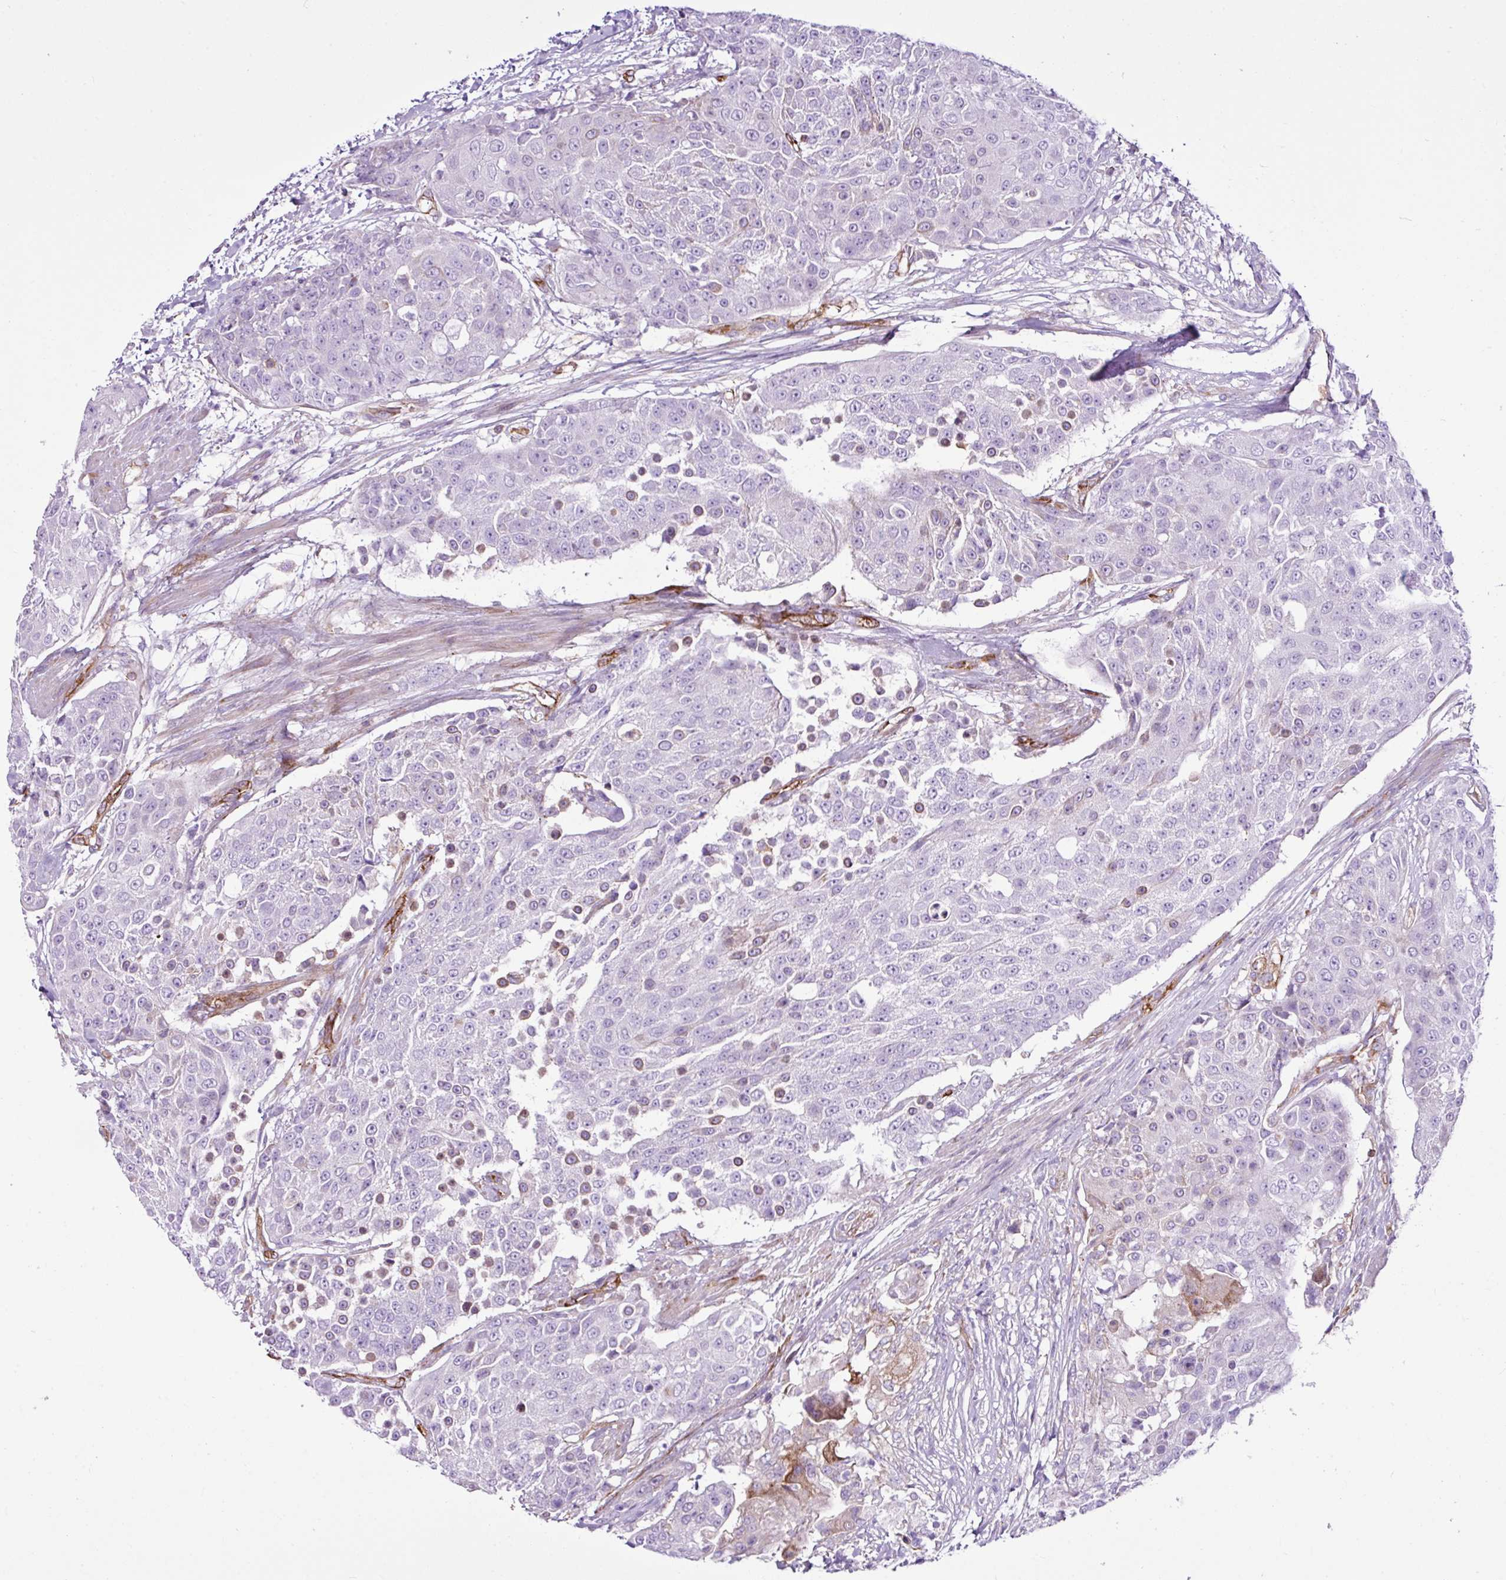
{"staining": {"intensity": "negative", "quantity": "none", "location": "none"}, "tissue": "urothelial cancer", "cell_type": "Tumor cells", "image_type": "cancer", "snomed": [{"axis": "morphology", "description": "Urothelial carcinoma, High grade"}, {"axis": "topography", "description": "Urinary bladder"}], "caption": "Micrograph shows no protein staining in tumor cells of urothelial cancer tissue.", "gene": "EME2", "patient": {"sex": "female", "age": 63}}